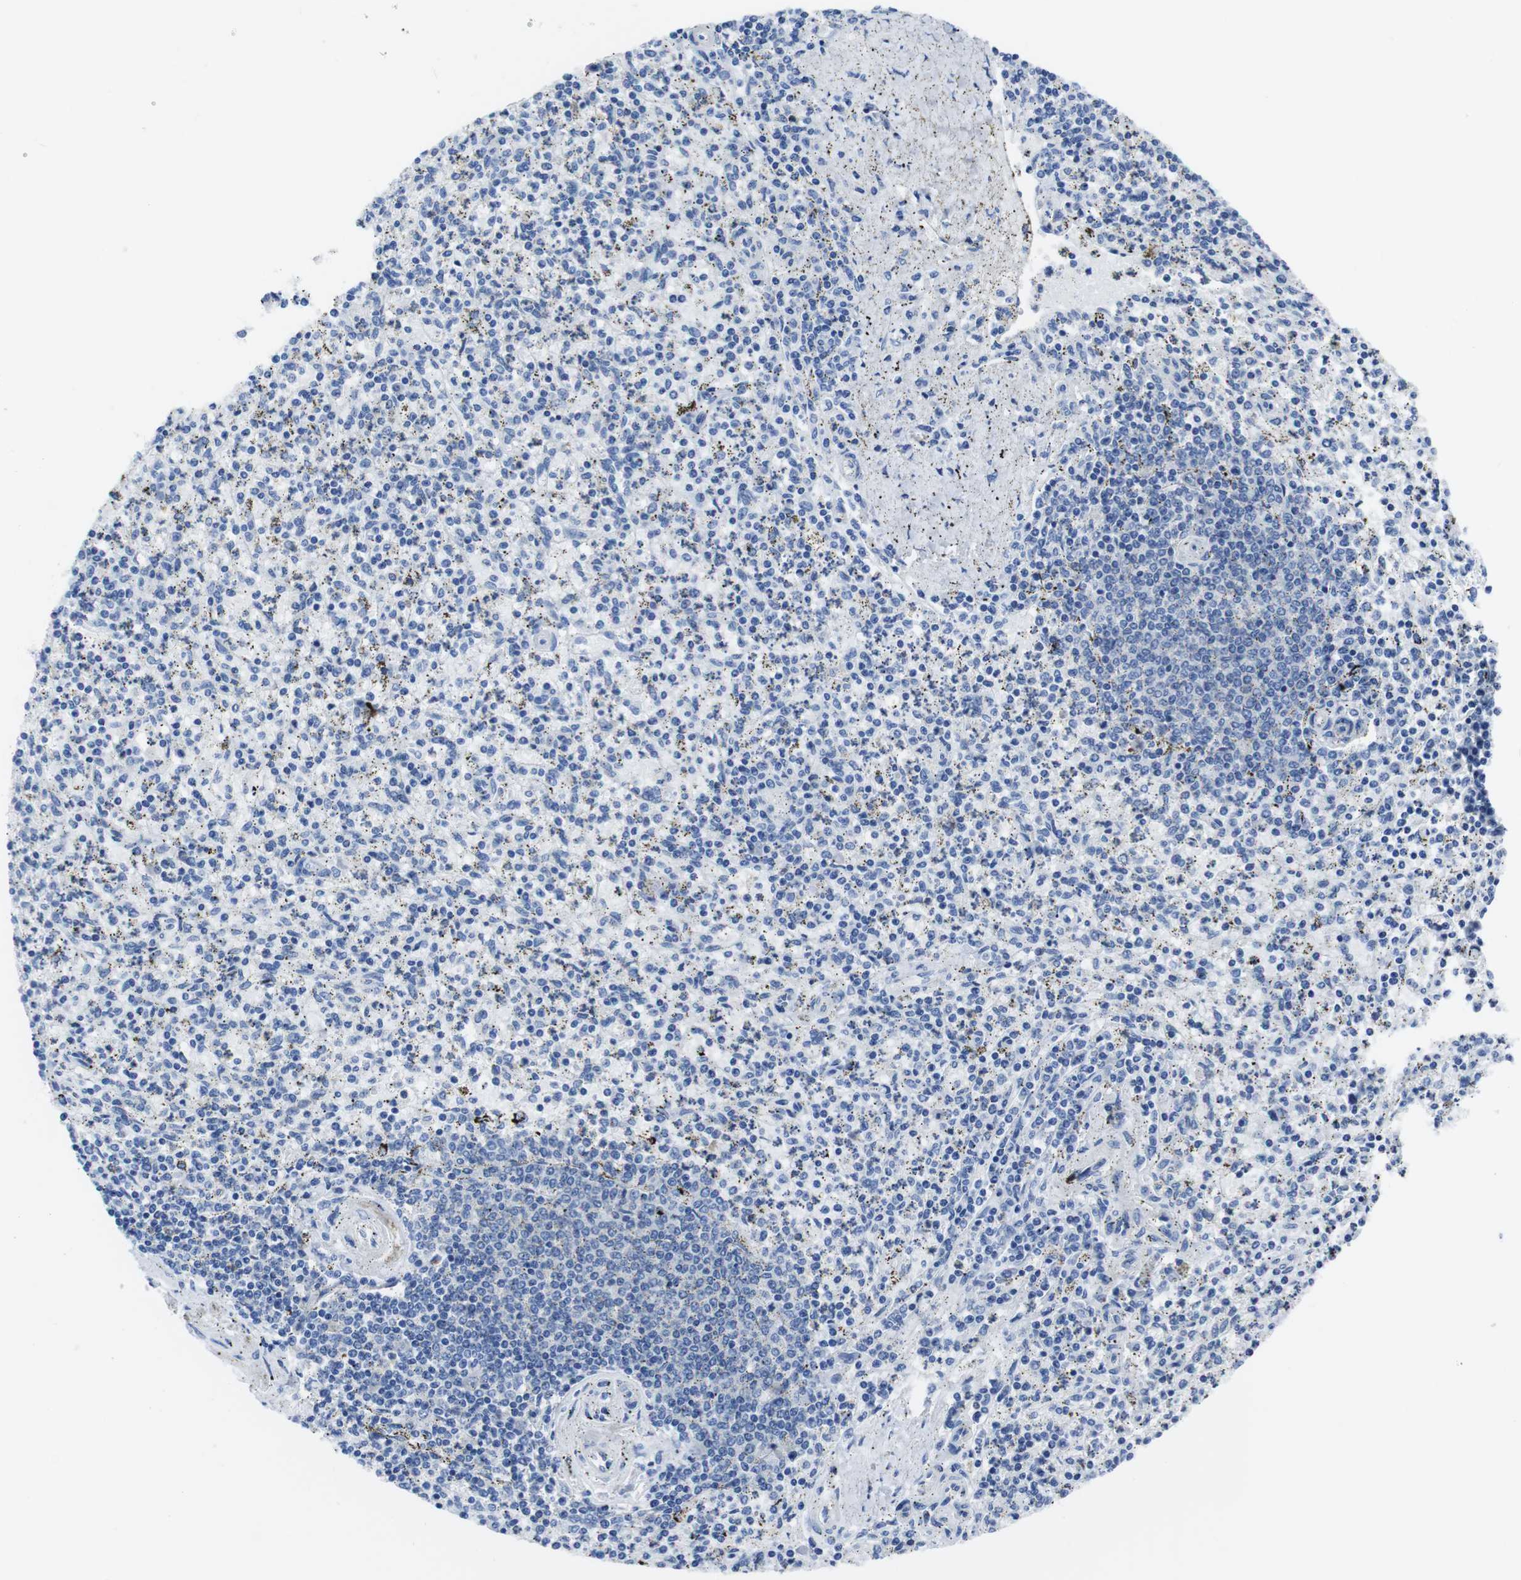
{"staining": {"intensity": "negative", "quantity": "none", "location": "none"}, "tissue": "spleen", "cell_type": "Cells in red pulp", "image_type": "normal", "snomed": [{"axis": "morphology", "description": "Normal tissue, NOS"}, {"axis": "topography", "description": "Spleen"}], "caption": "Normal spleen was stained to show a protein in brown. There is no significant positivity in cells in red pulp. (Stains: DAB (3,3'-diaminobenzidine) IHC with hematoxylin counter stain, Microscopy: brightfield microscopy at high magnification).", "gene": "EIF4A1", "patient": {"sex": "male", "age": 72}}